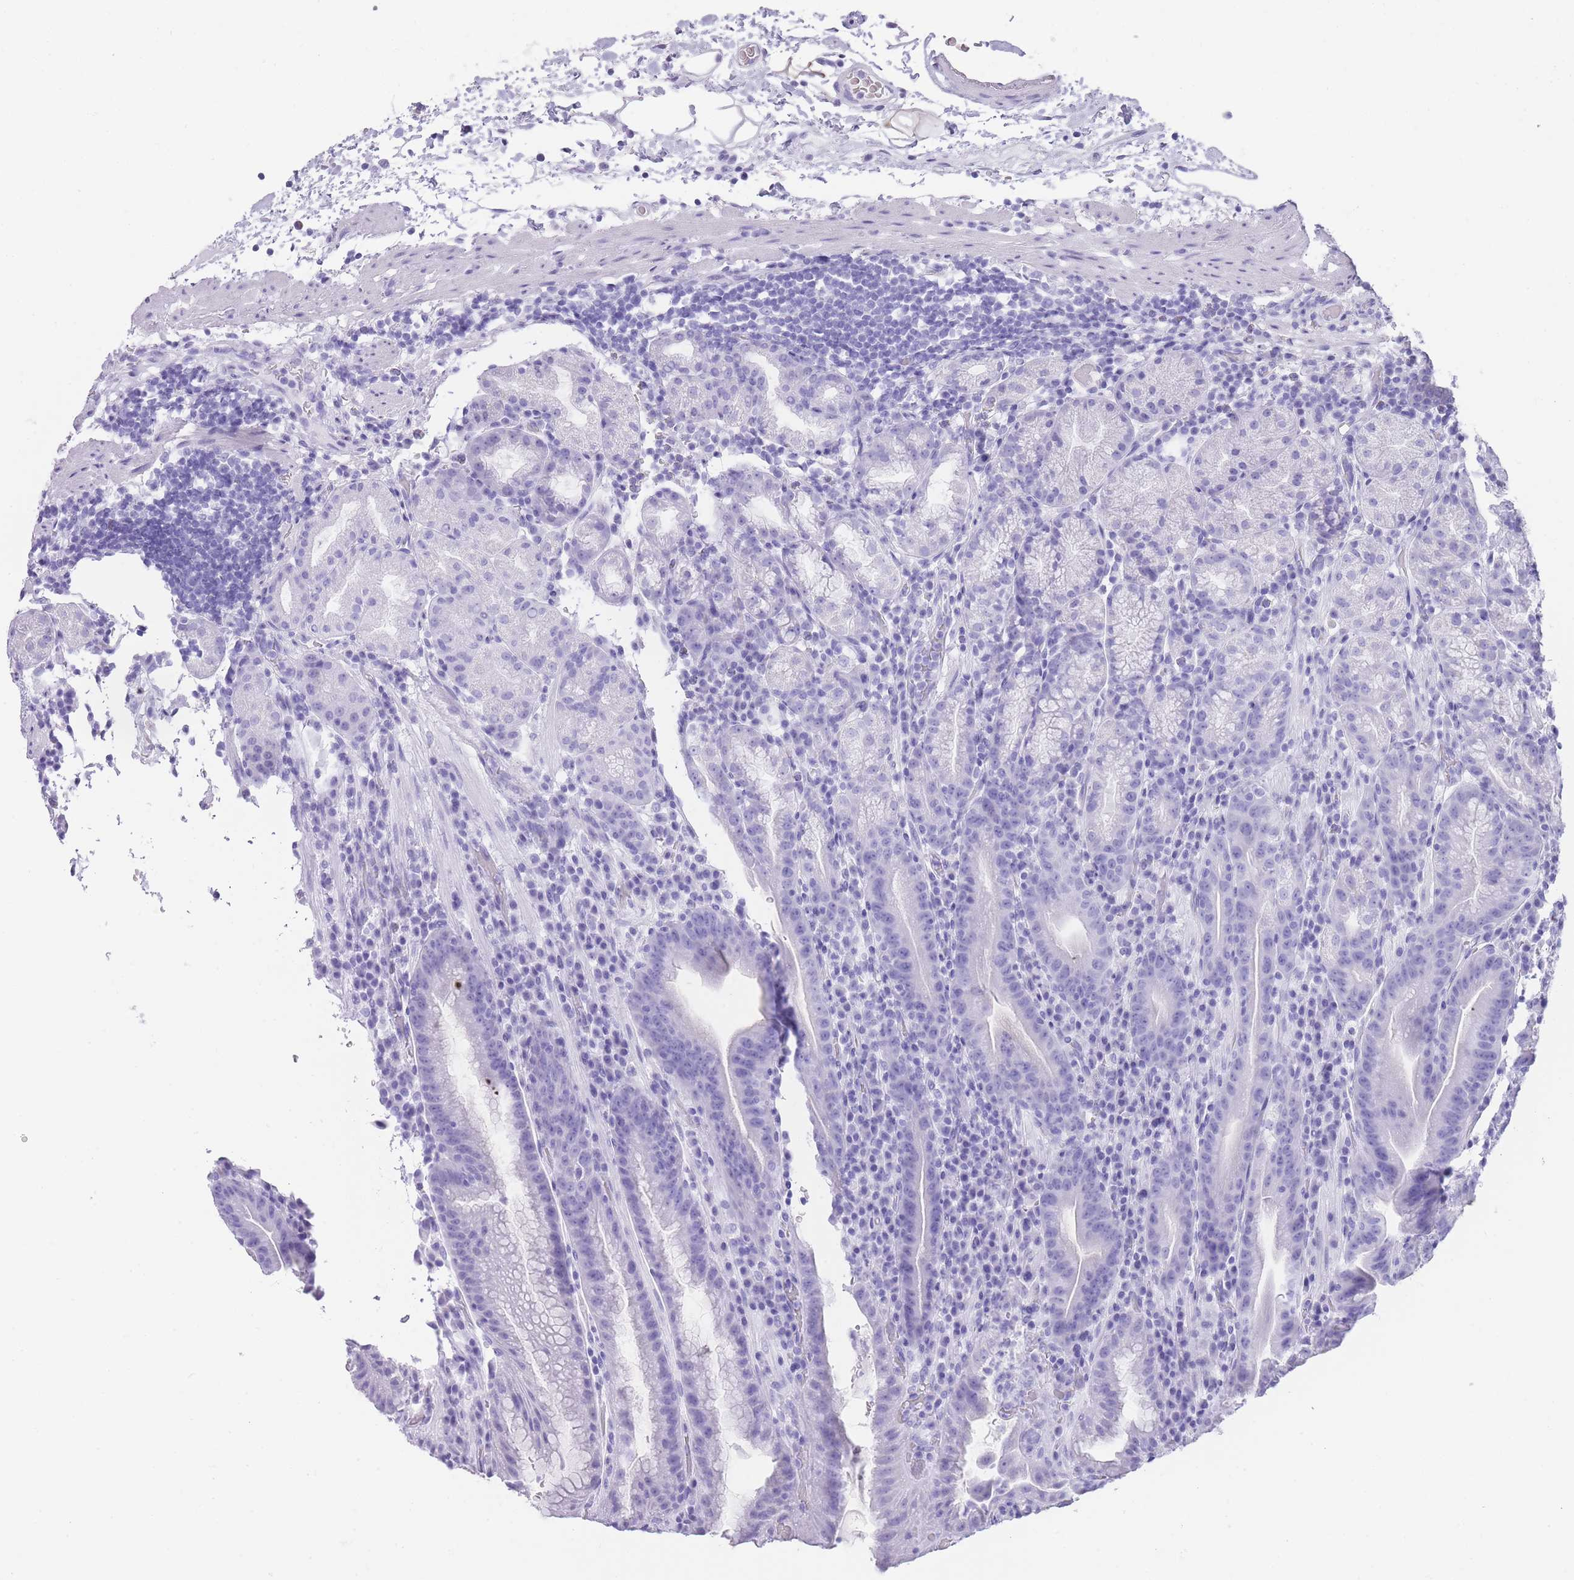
{"staining": {"intensity": "negative", "quantity": "none", "location": "none"}, "tissue": "stomach", "cell_type": "Glandular cells", "image_type": "normal", "snomed": [{"axis": "morphology", "description": "Normal tissue, NOS"}, {"axis": "morphology", "description": "Inflammation, NOS"}, {"axis": "topography", "description": "Stomach"}], "caption": "Immunohistochemical staining of unremarkable stomach reveals no significant expression in glandular cells. (DAB (3,3'-diaminobenzidine) IHC visualized using brightfield microscopy, high magnification).", "gene": "INS", "patient": {"sex": "male", "age": 79}}